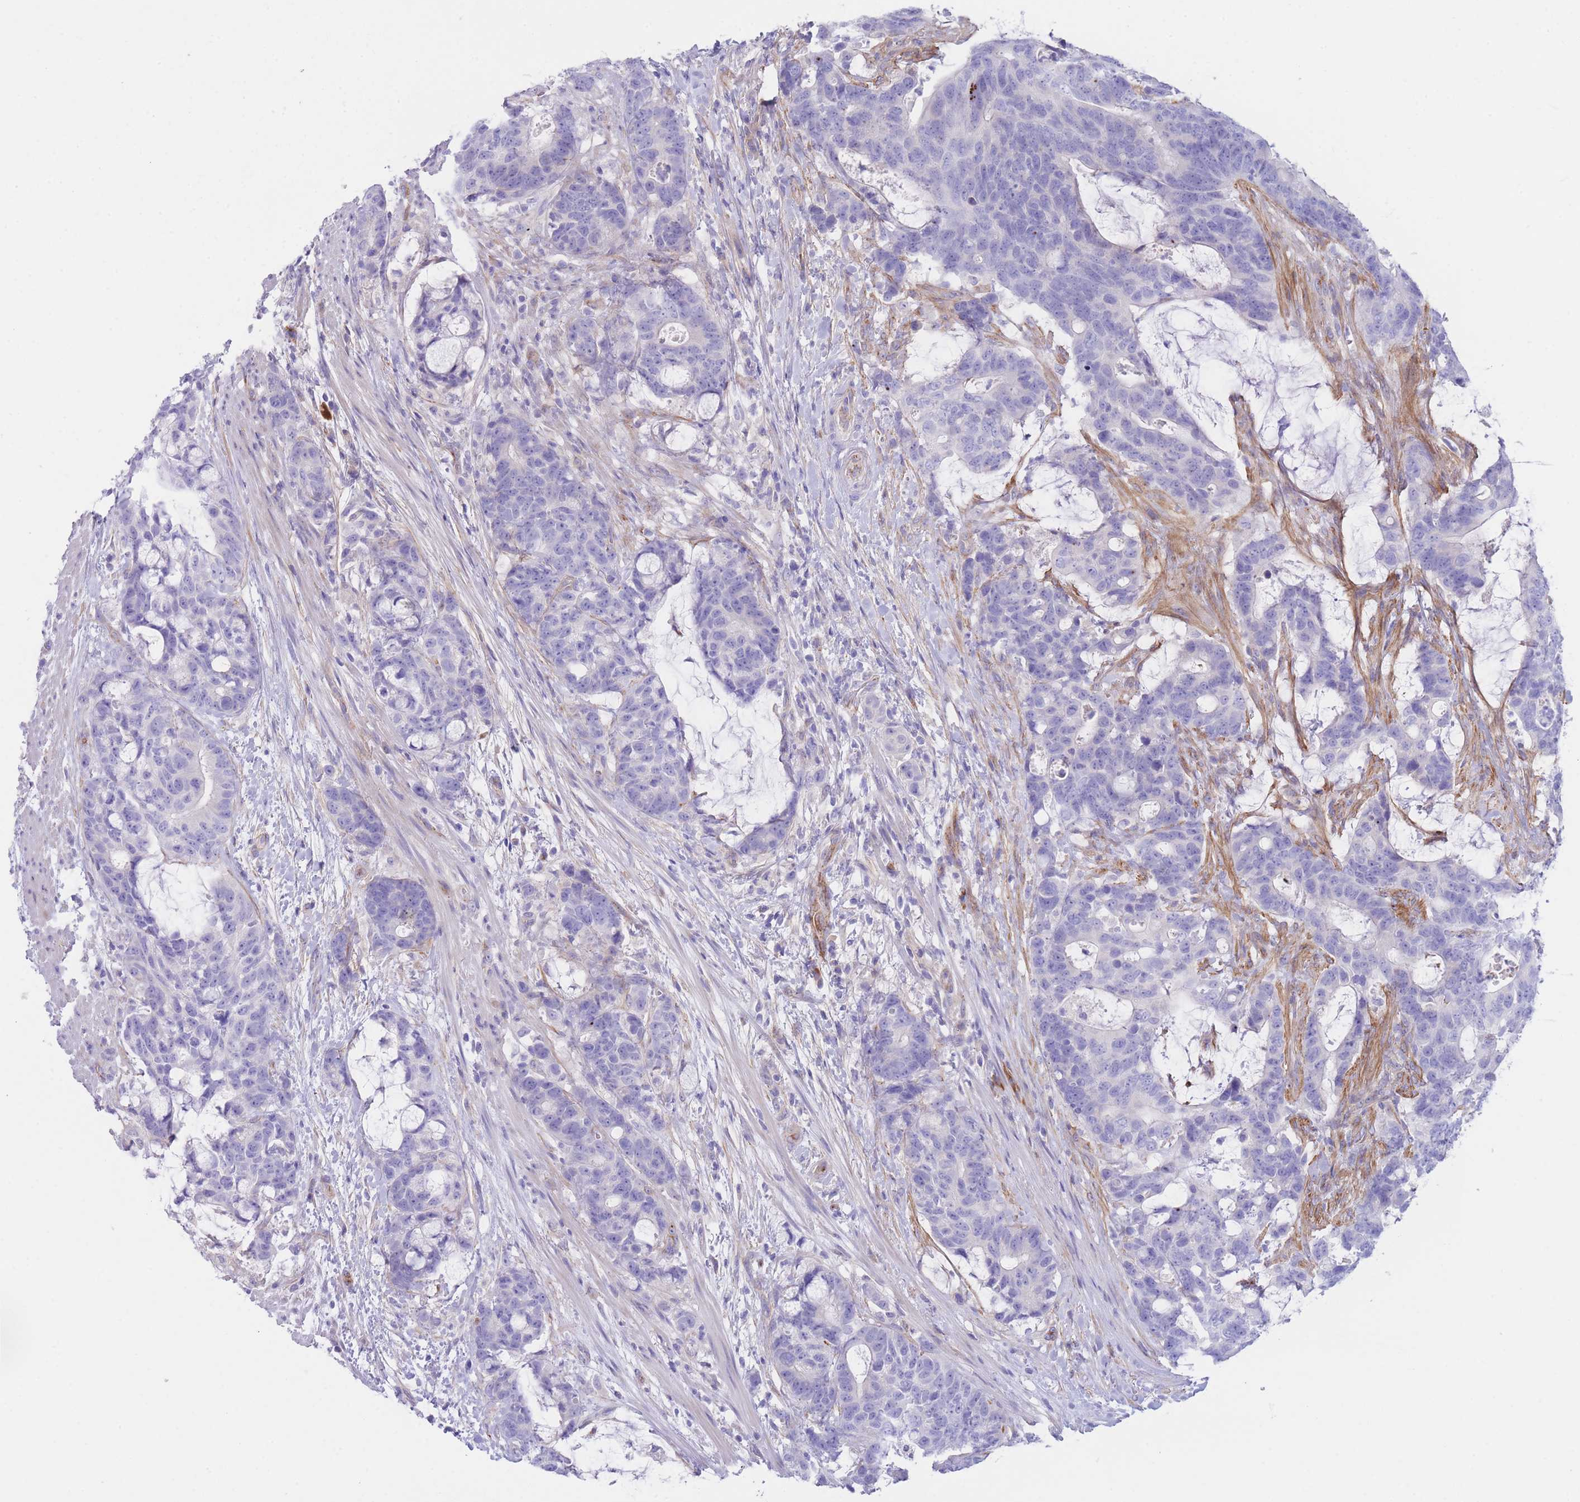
{"staining": {"intensity": "negative", "quantity": "none", "location": "none"}, "tissue": "colorectal cancer", "cell_type": "Tumor cells", "image_type": "cancer", "snomed": [{"axis": "morphology", "description": "Adenocarcinoma, NOS"}, {"axis": "topography", "description": "Colon"}], "caption": "Immunohistochemistry of human colorectal adenocarcinoma demonstrates no expression in tumor cells.", "gene": "DET1", "patient": {"sex": "female", "age": 82}}